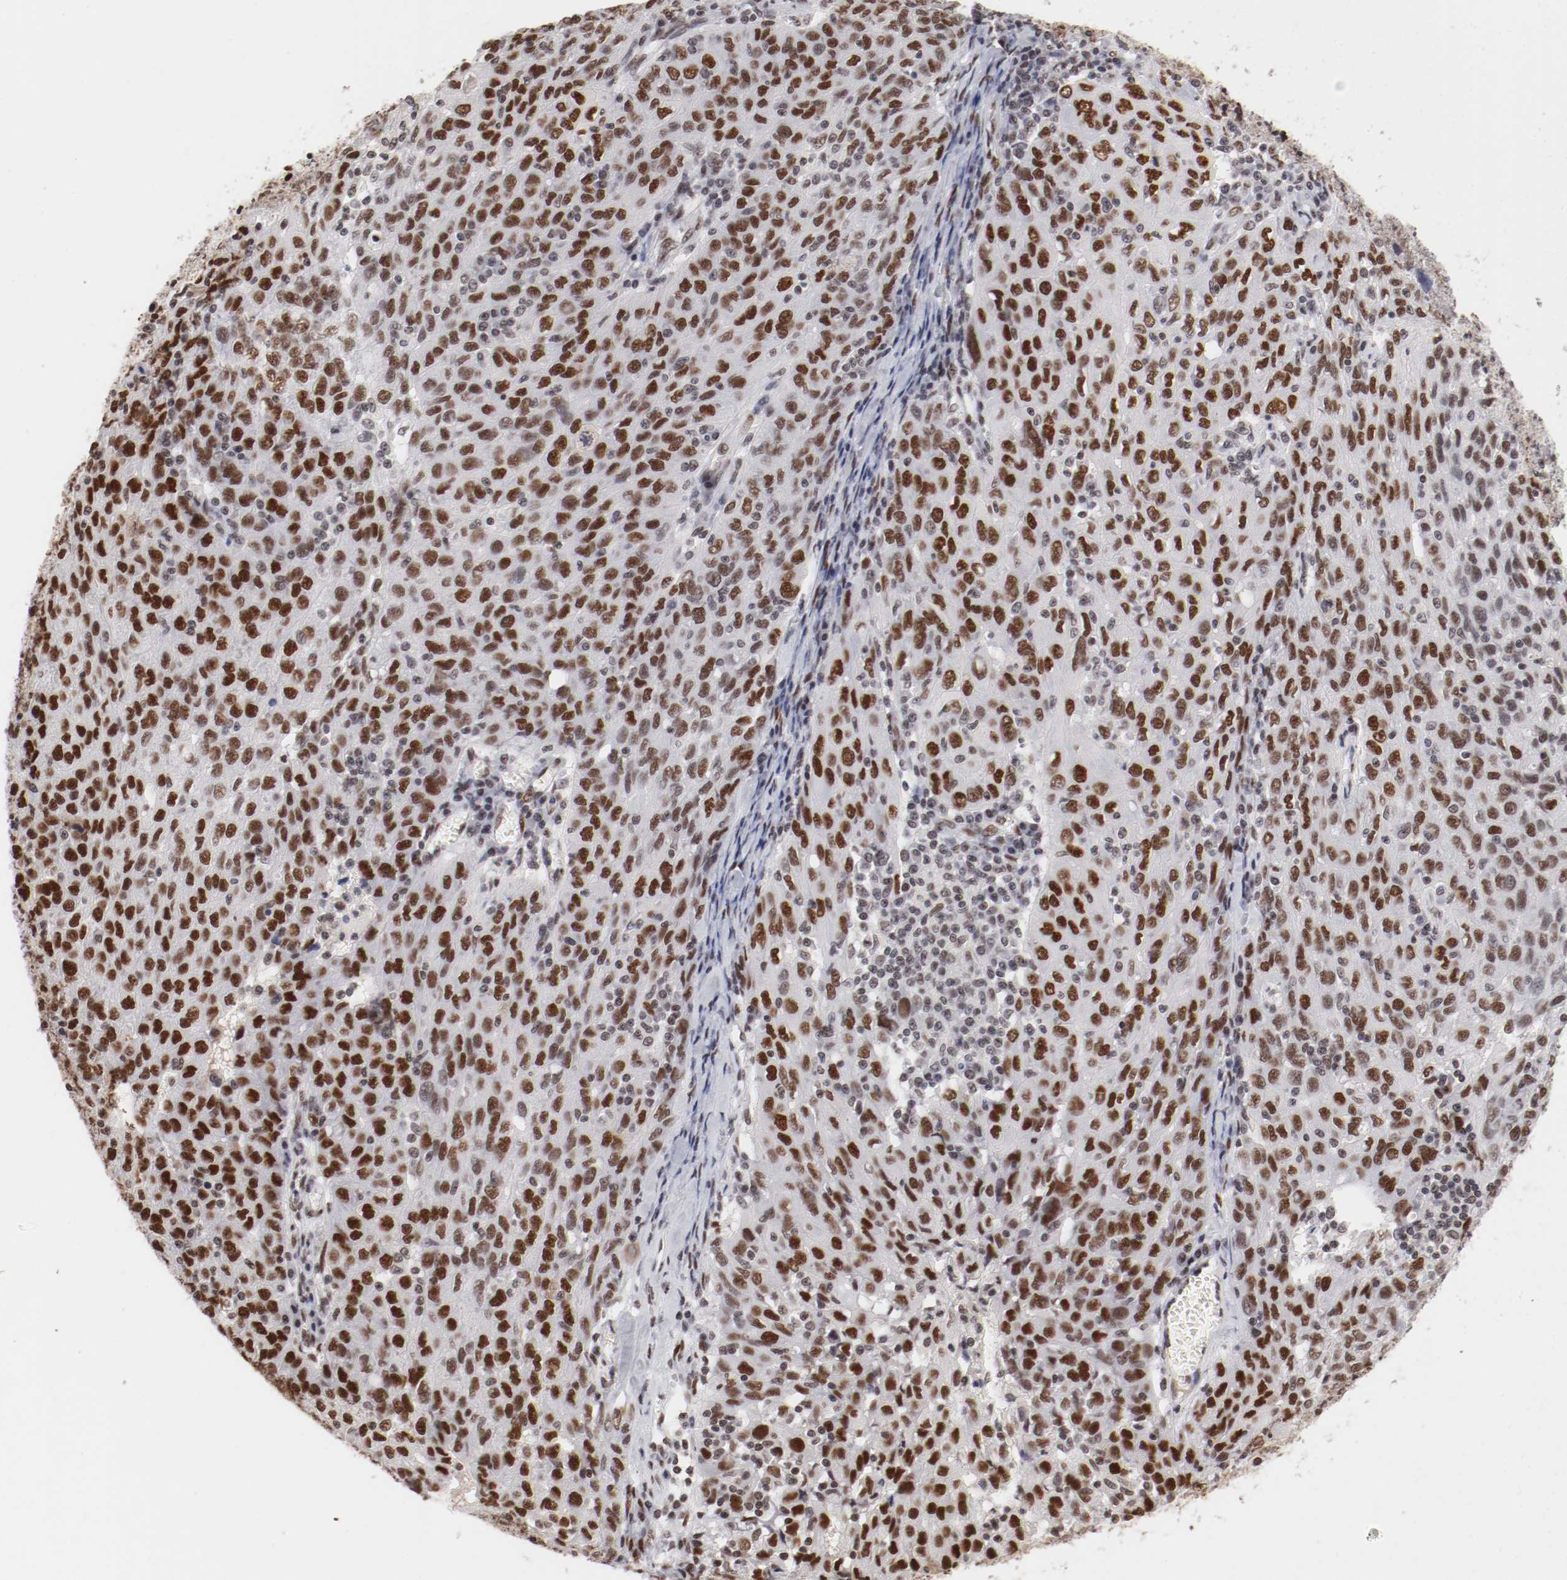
{"staining": {"intensity": "strong", "quantity": ">75%", "location": "nuclear"}, "tissue": "ovarian cancer", "cell_type": "Tumor cells", "image_type": "cancer", "snomed": [{"axis": "morphology", "description": "Carcinoma, endometroid"}, {"axis": "topography", "description": "Ovary"}], "caption": "Ovarian cancer stained for a protein displays strong nuclear positivity in tumor cells.", "gene": "TP53BP1", "patient": {"sex": "female", "age": 50}}